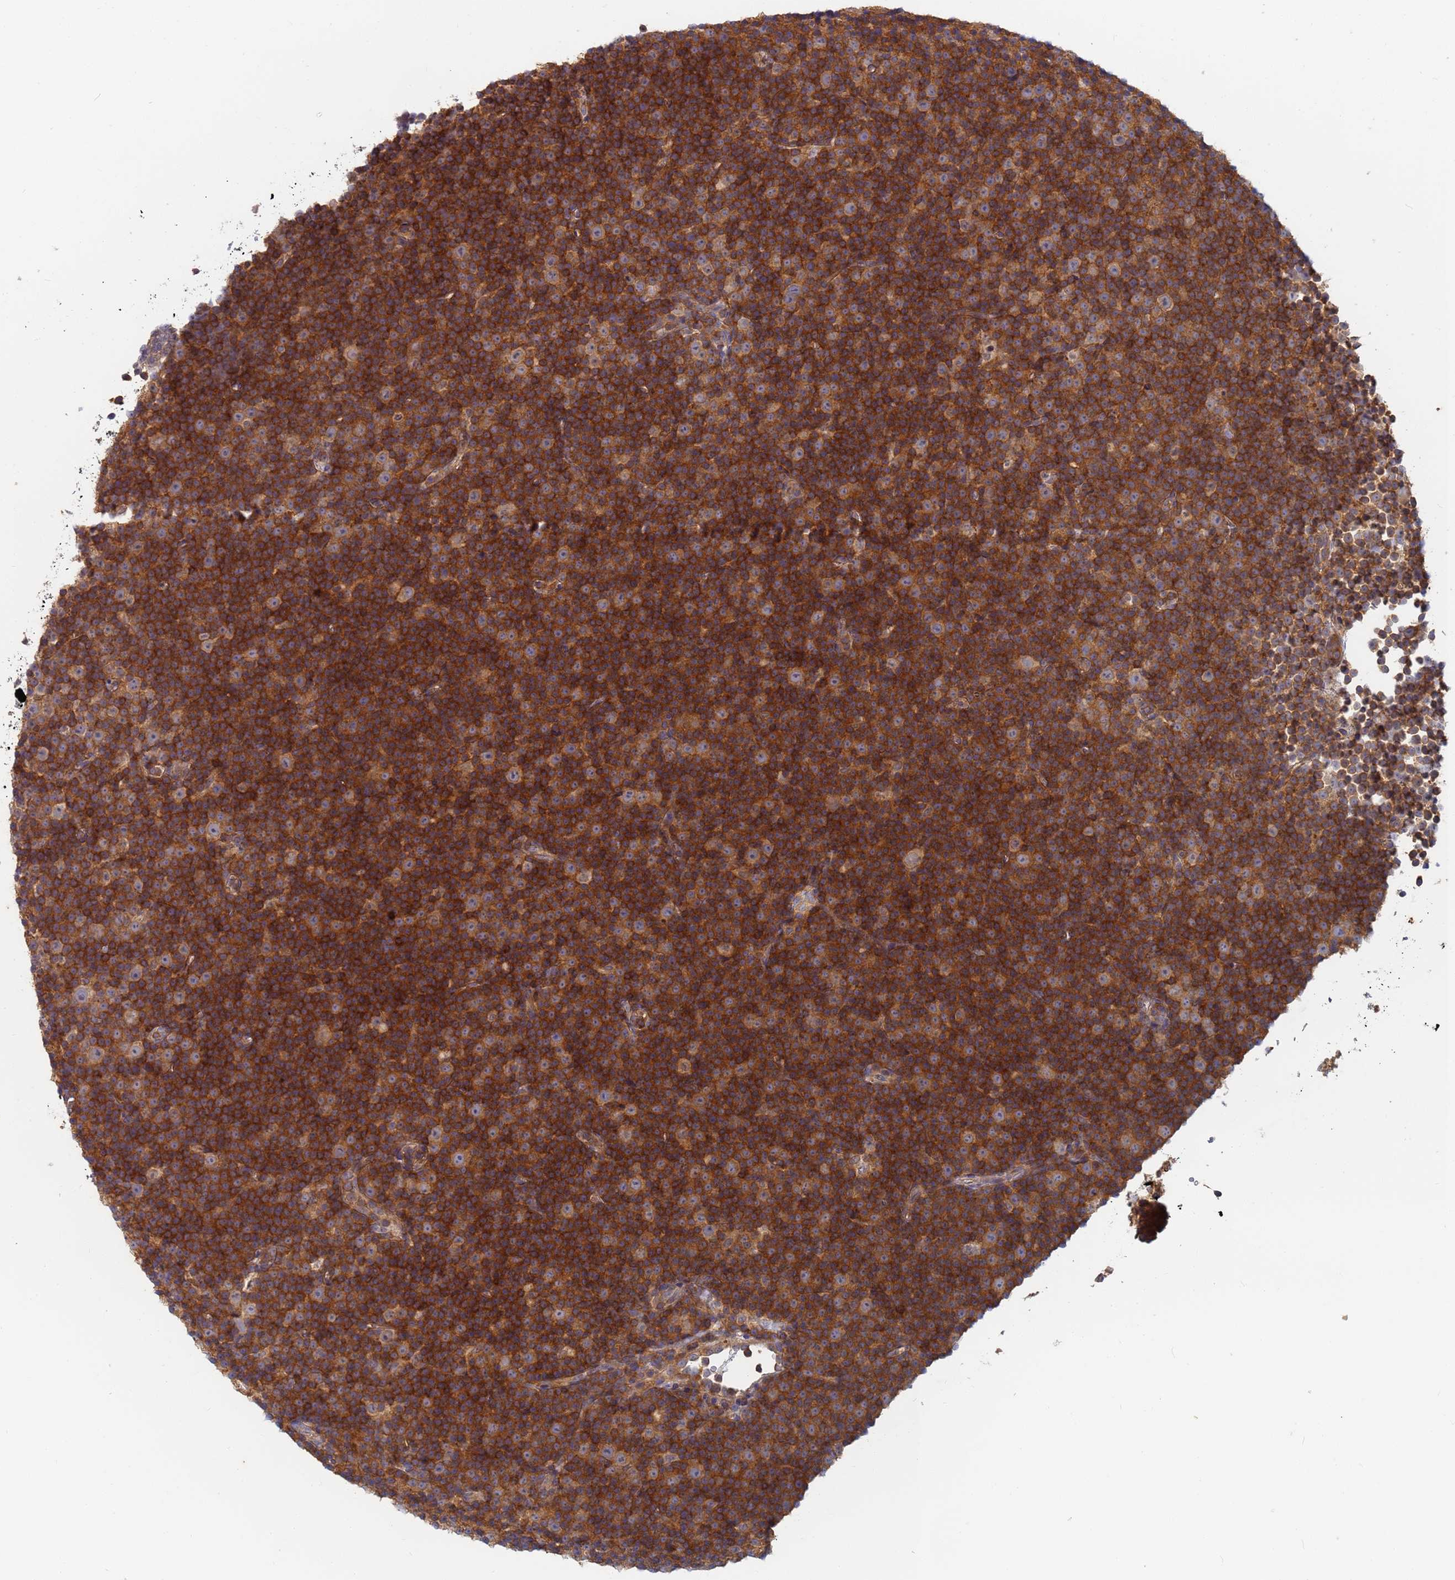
{"staining": {"intensity": "strong", "quantity": ">75%", "location": "cytoplasmic/membranous"}, "tissue": "lymphoma", "cell_type": "Tumor cells", "image_type": "cancer", "snomed": [{"axis": "morphology", "description": "Malignant lymphoma, non-Hodgkin's type, Low grade"}, {"axis": "topography", "description": "Lymph node"}], "caption": "Human lymphoma stained for a protein (brown) demonstrates strong cytoplasmic/membranous positive positivity in approximately >75% of tumor cells.", "gene": "SHARPIN", "patient": {"sex": "female", "age": 67}}